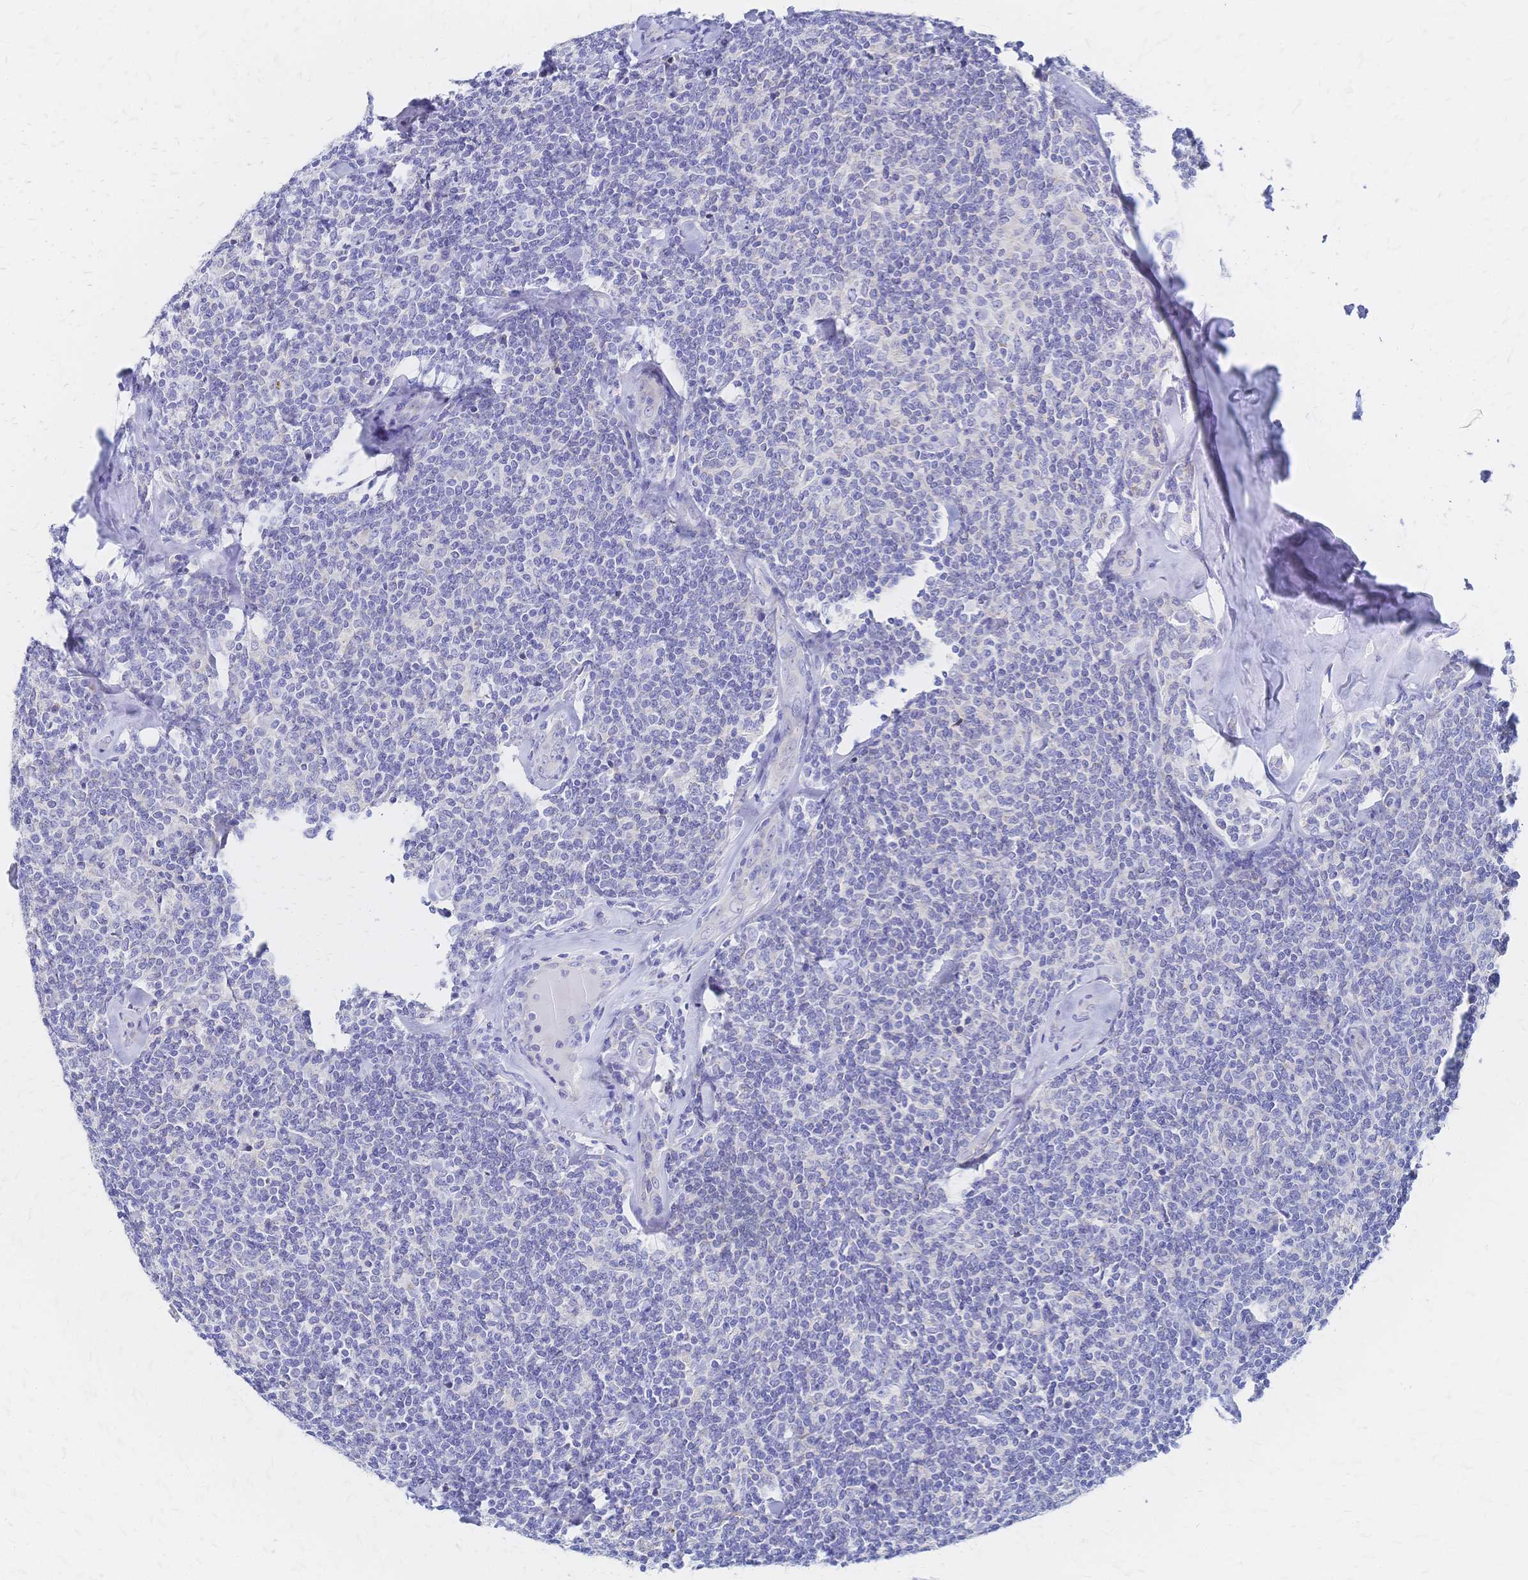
{"staining": {"intensity": "negative", "quantity": "none", "location": "none"}, "tissue": "lymphoma", "cell_type": "Tumor cells", "image_type": "cancer", "snomed": [{"axis": "morphology", "description": "Malignant lymphoma, non-Hodgkin's type, Low grade"}, {"axis": "topography", "description": "Lymph node"}], "caption": "A micrograph of human malignant lymphoma, non-Hodgkin's type (low-grade) is negative for staining in tumor cells.", "gene": "SLC5A1", "patient": {"sex": "female", "age": 56}}